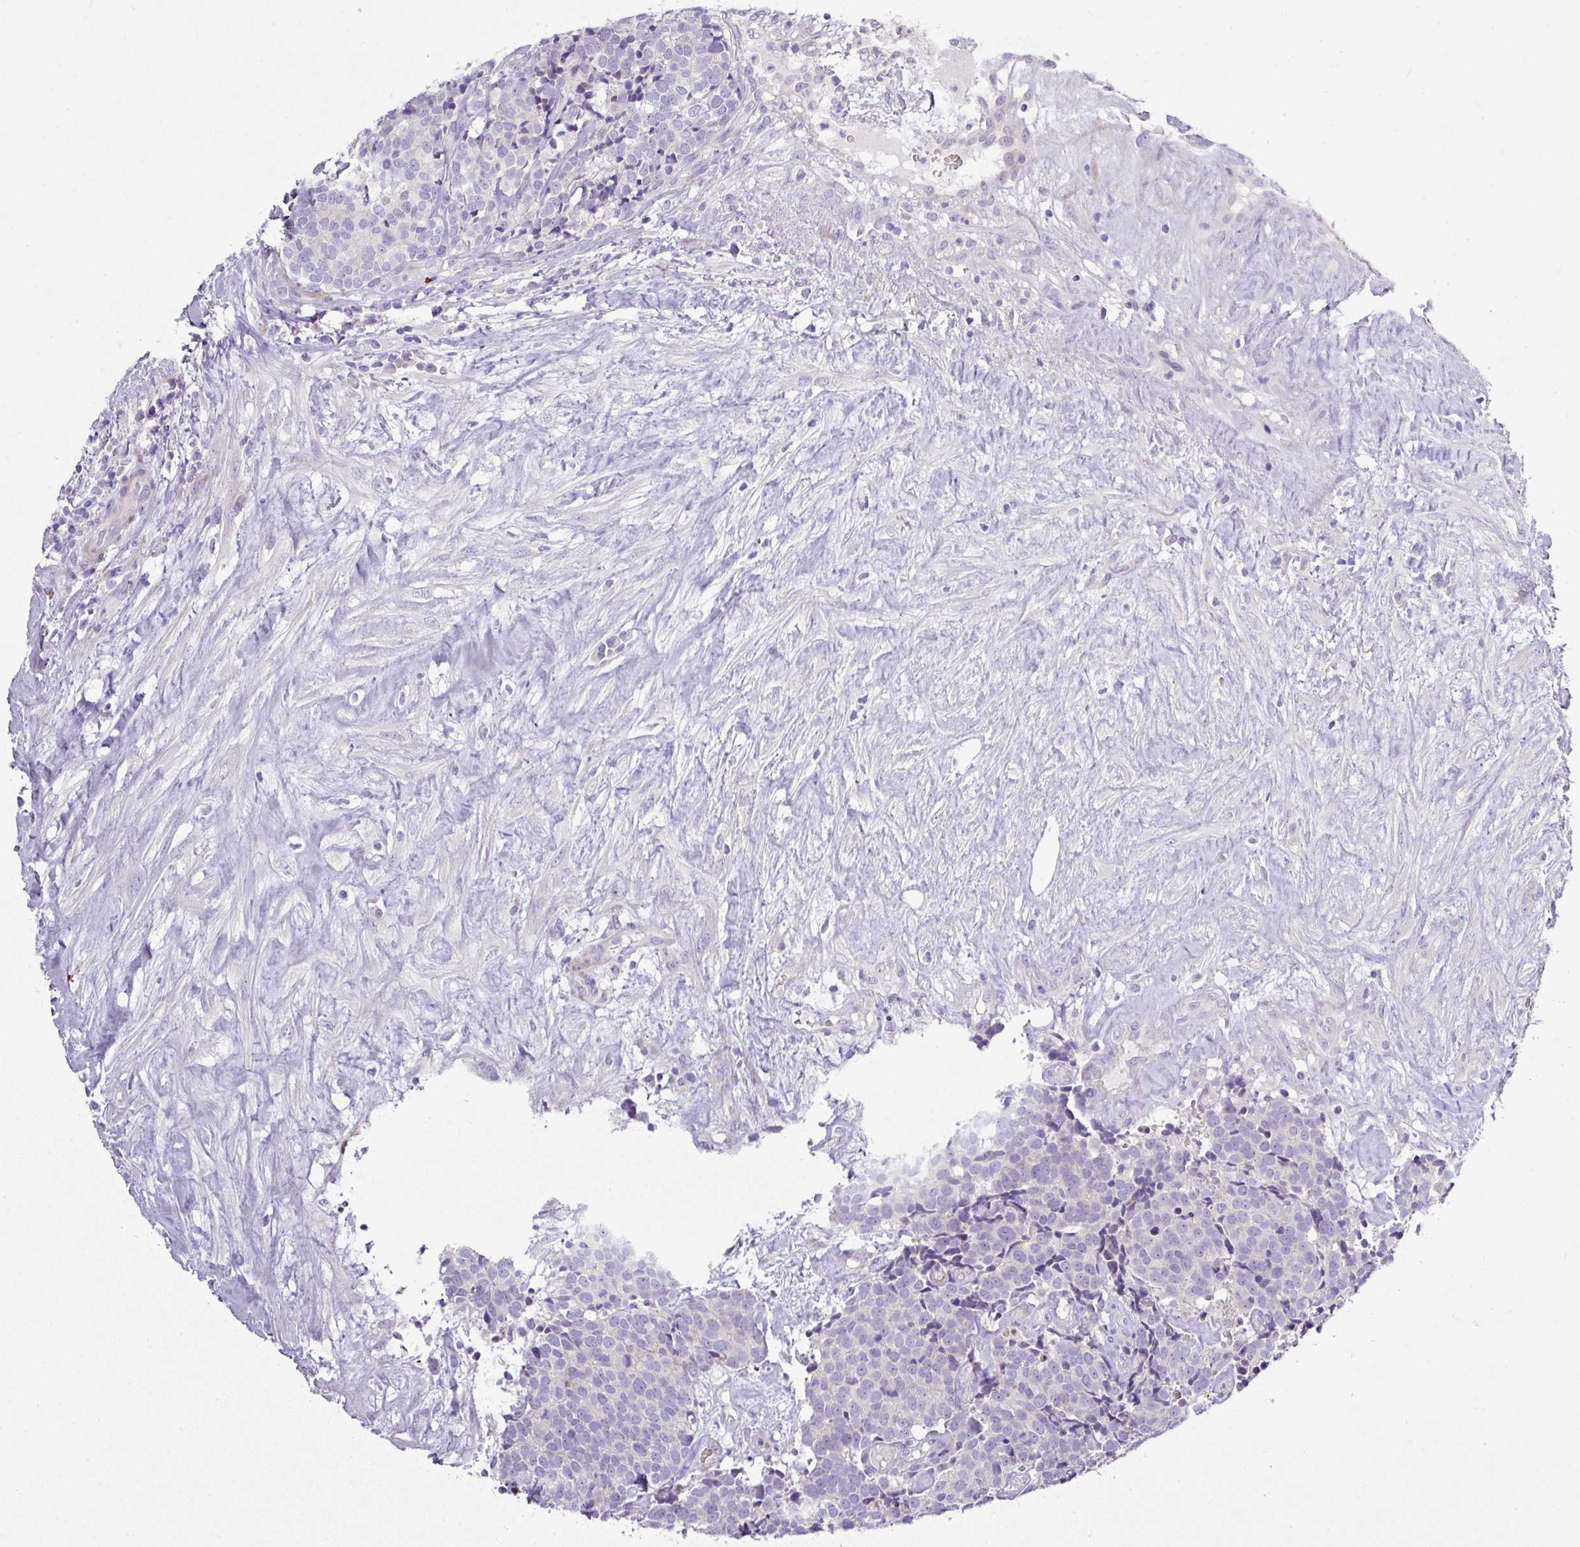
{"staining": {"intensity": "negative", "quantity": "none", "location": "none"}, "tissue": "carcinoid", "cell_type": "Tumor cells", "image_type": "cancer", "snomed": [{"axis": "morphology", "description": "Carcinoid, malignant, NOS"}, {"axis": "topography", "description": "Skin"}], "caption": "DAB (3,3'-diaminobenzidine) immunohistochemical staining of carcinoid shows no significant staining in tumor cells.", "gene": "ATP6V1F", "patient": {"sex": "female", "age": 79}}